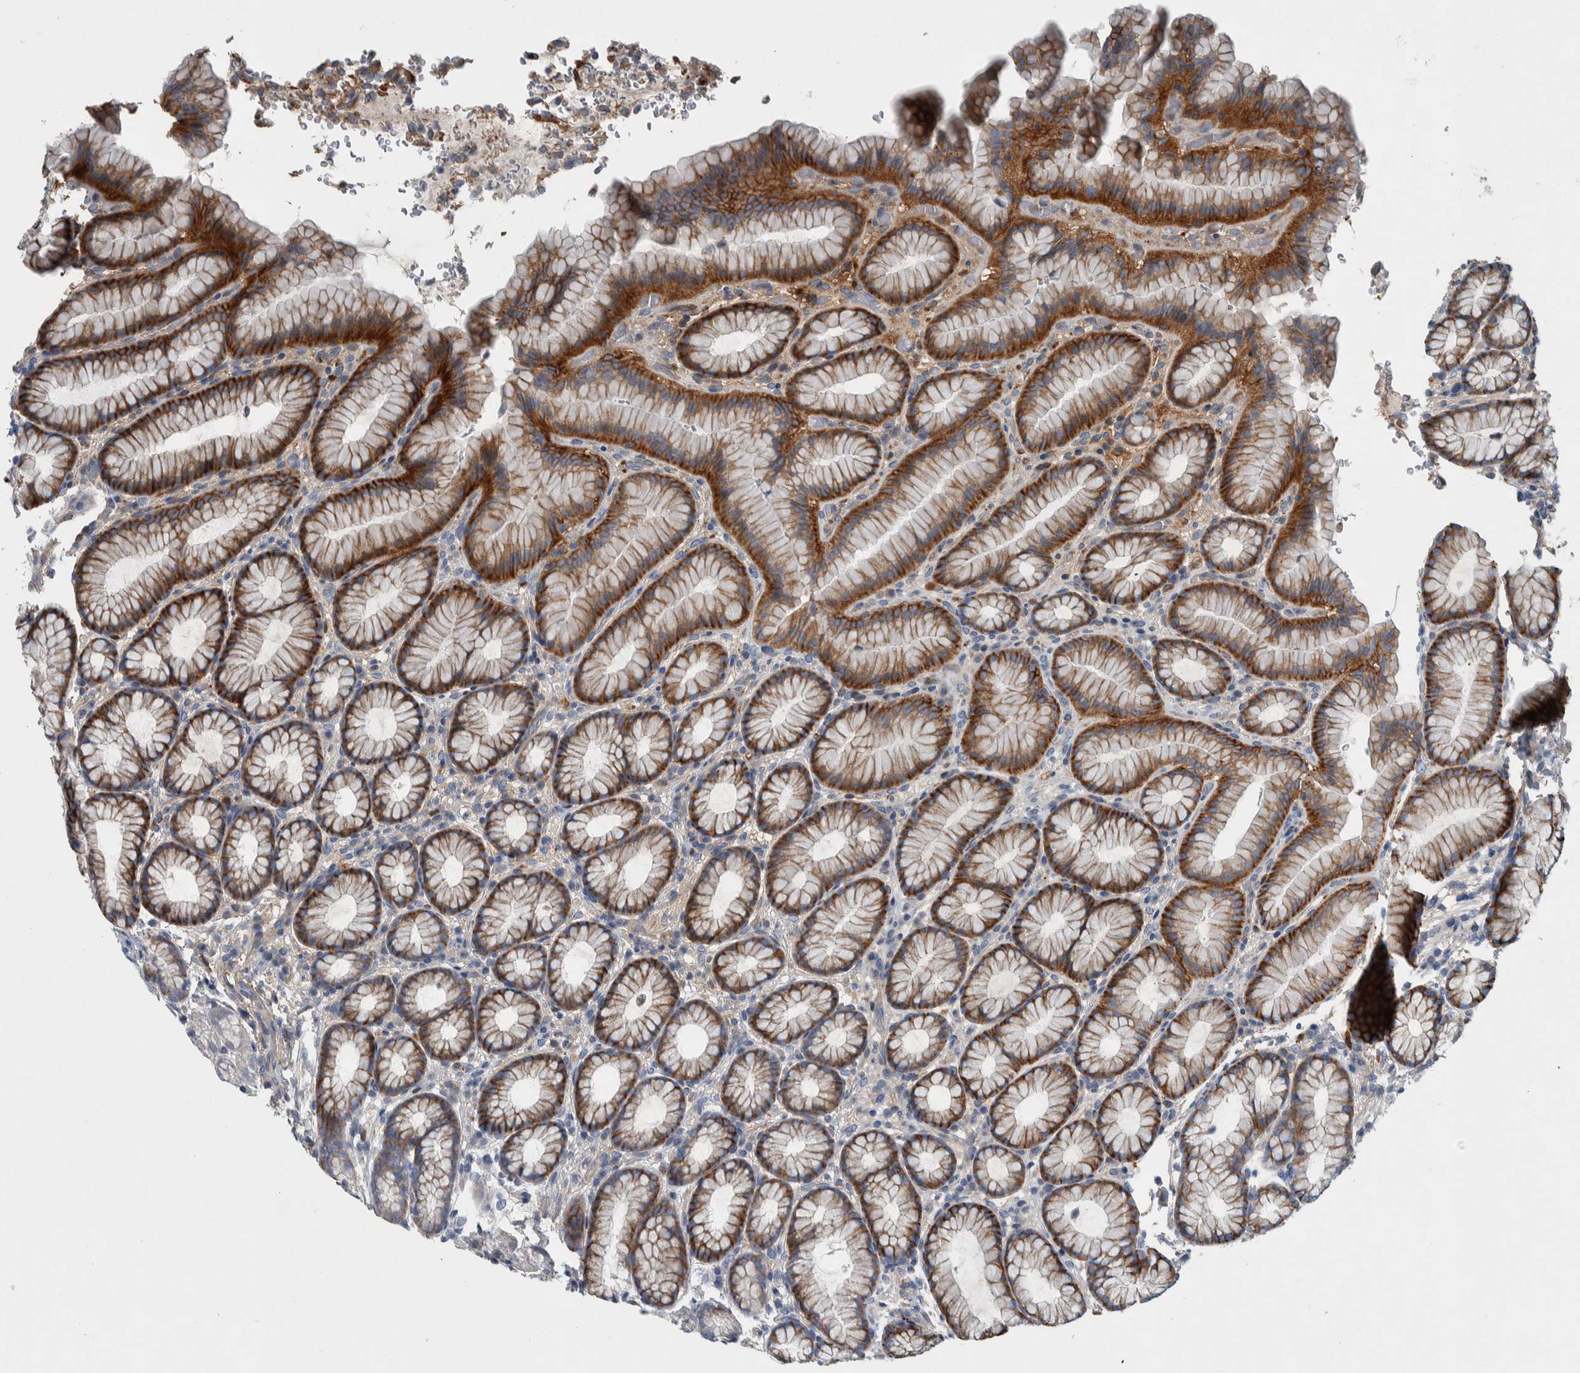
{"staining": {"intensity": "strong", "quantity": "<25%", "location": "cytoplasmic/membranous"}, "tissue": "stomach", "cell_type": "Glandular cells", "image_type": "normal", "snomed": [{"axis": "morphology", "description": "Normal tissue, NOS"}, {"axis": "topography", "description": "Stomach"}], "caption": "Strong cytoplasmic/membranous expression is appreciated in about <25% of glandular cells in benign stomach. (Stains: DAB (3,3'-diaminobenzidine) in brown, nuclei in blue, Microscopy: brightfield microscopy at high magnification).", "gene": "SERPINC1", "patient": {"sex": "male", "age": 42}}